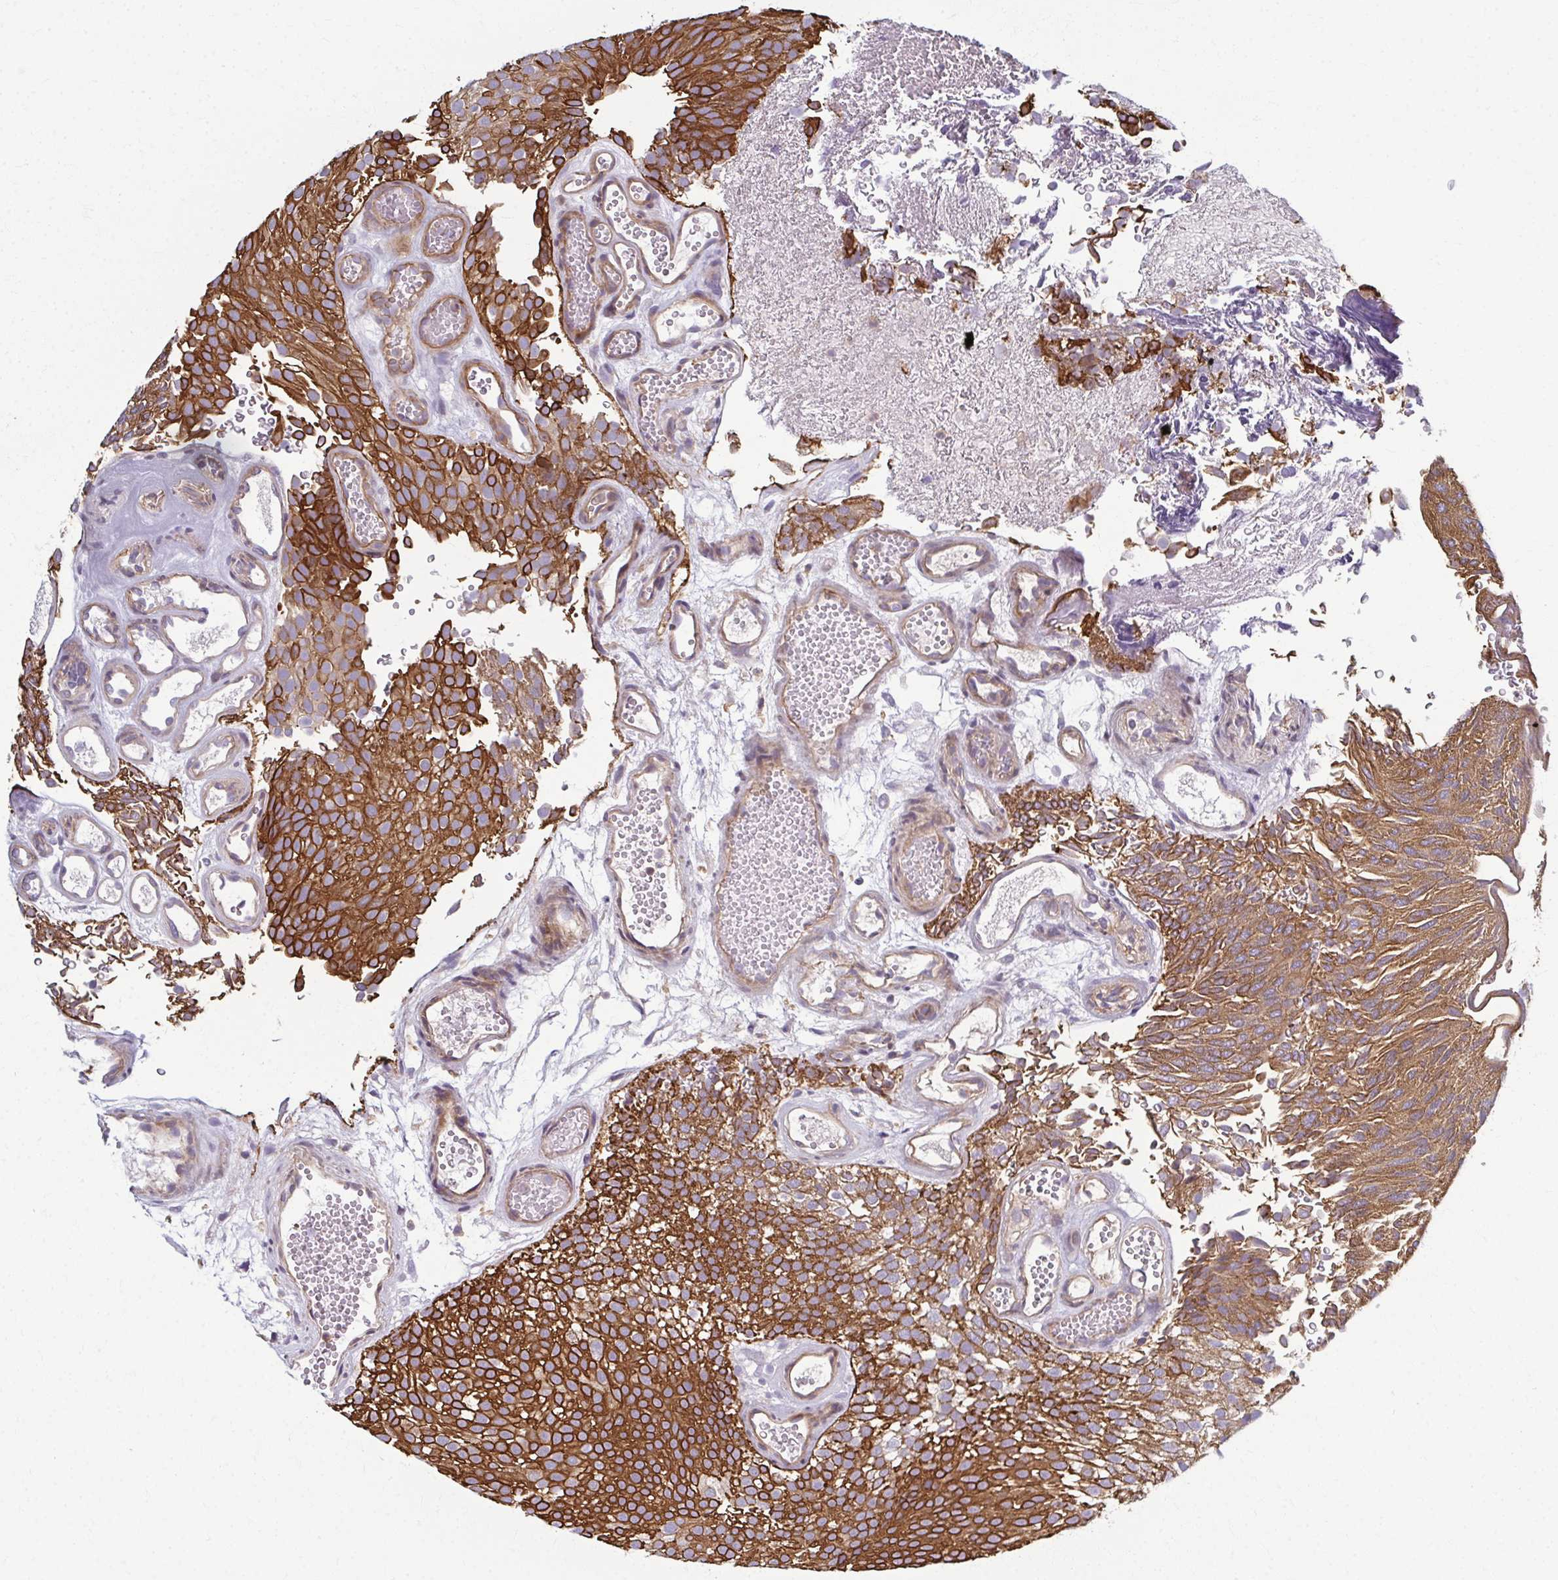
{"staining": {"intensity": "strong", "quantity": ">75%", "location": "cytoplasmic/membranous"}, "tissue": "urothelial cancer", "cell_type": "Tumor cells", "image_type": "cancer", "snomed": [{"axis": "morphology", "description": "Urothelial carcinoma, Low grade"}, {"axis": "topography", "description": "Urinary bladder"}], "caption": "This is a photomicrograph of immunohistochemistry (IHC) staining of urothelial cancer, which shows strong expression in the cytoplasmic/membranous of tumor cells.", "gene": "EID2B", "patient": {"sex": "male", "age": 78}}